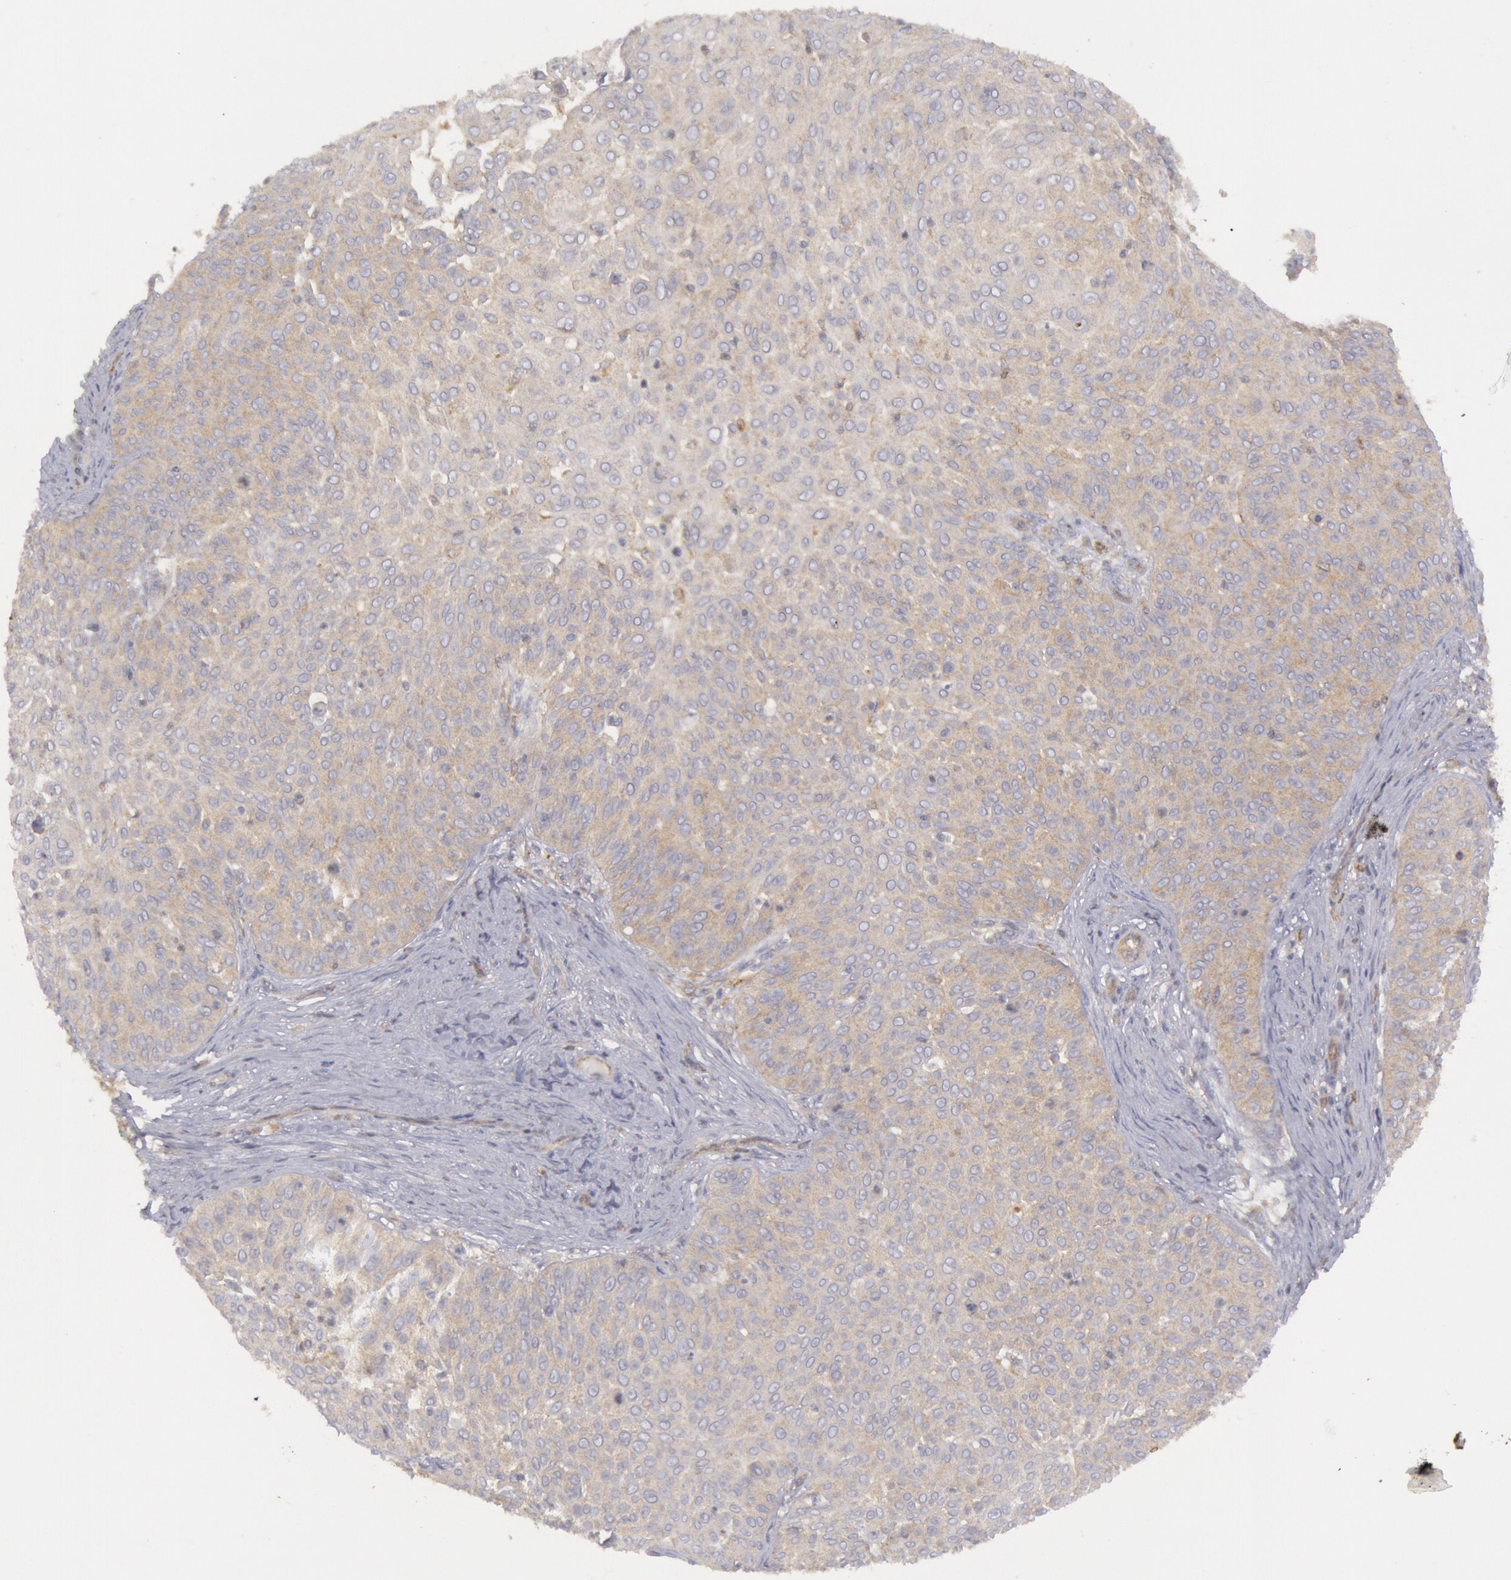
{"staining": {"intensity": "weak", "quantity": ">75%", "location": "cytoplasmic/membranous"}, "tissue": "skin cancer", "cell_type": "Tumor cells", "image_type": "cancer", "snomed": [{"axis": "morphology", "description": "Squamous cell carcinoma, NOS"}, {"axis": "topography", "description": "Skin"}], "caption": "Skin cancer (squamous cell carcinoma) stained for a protein (brown) shows weak cytoplasmic/membranous positive staining in approximately >75% of tumor cells.", "gene": "IKBKB", "patient": {"sex": "male", "age": 82}}